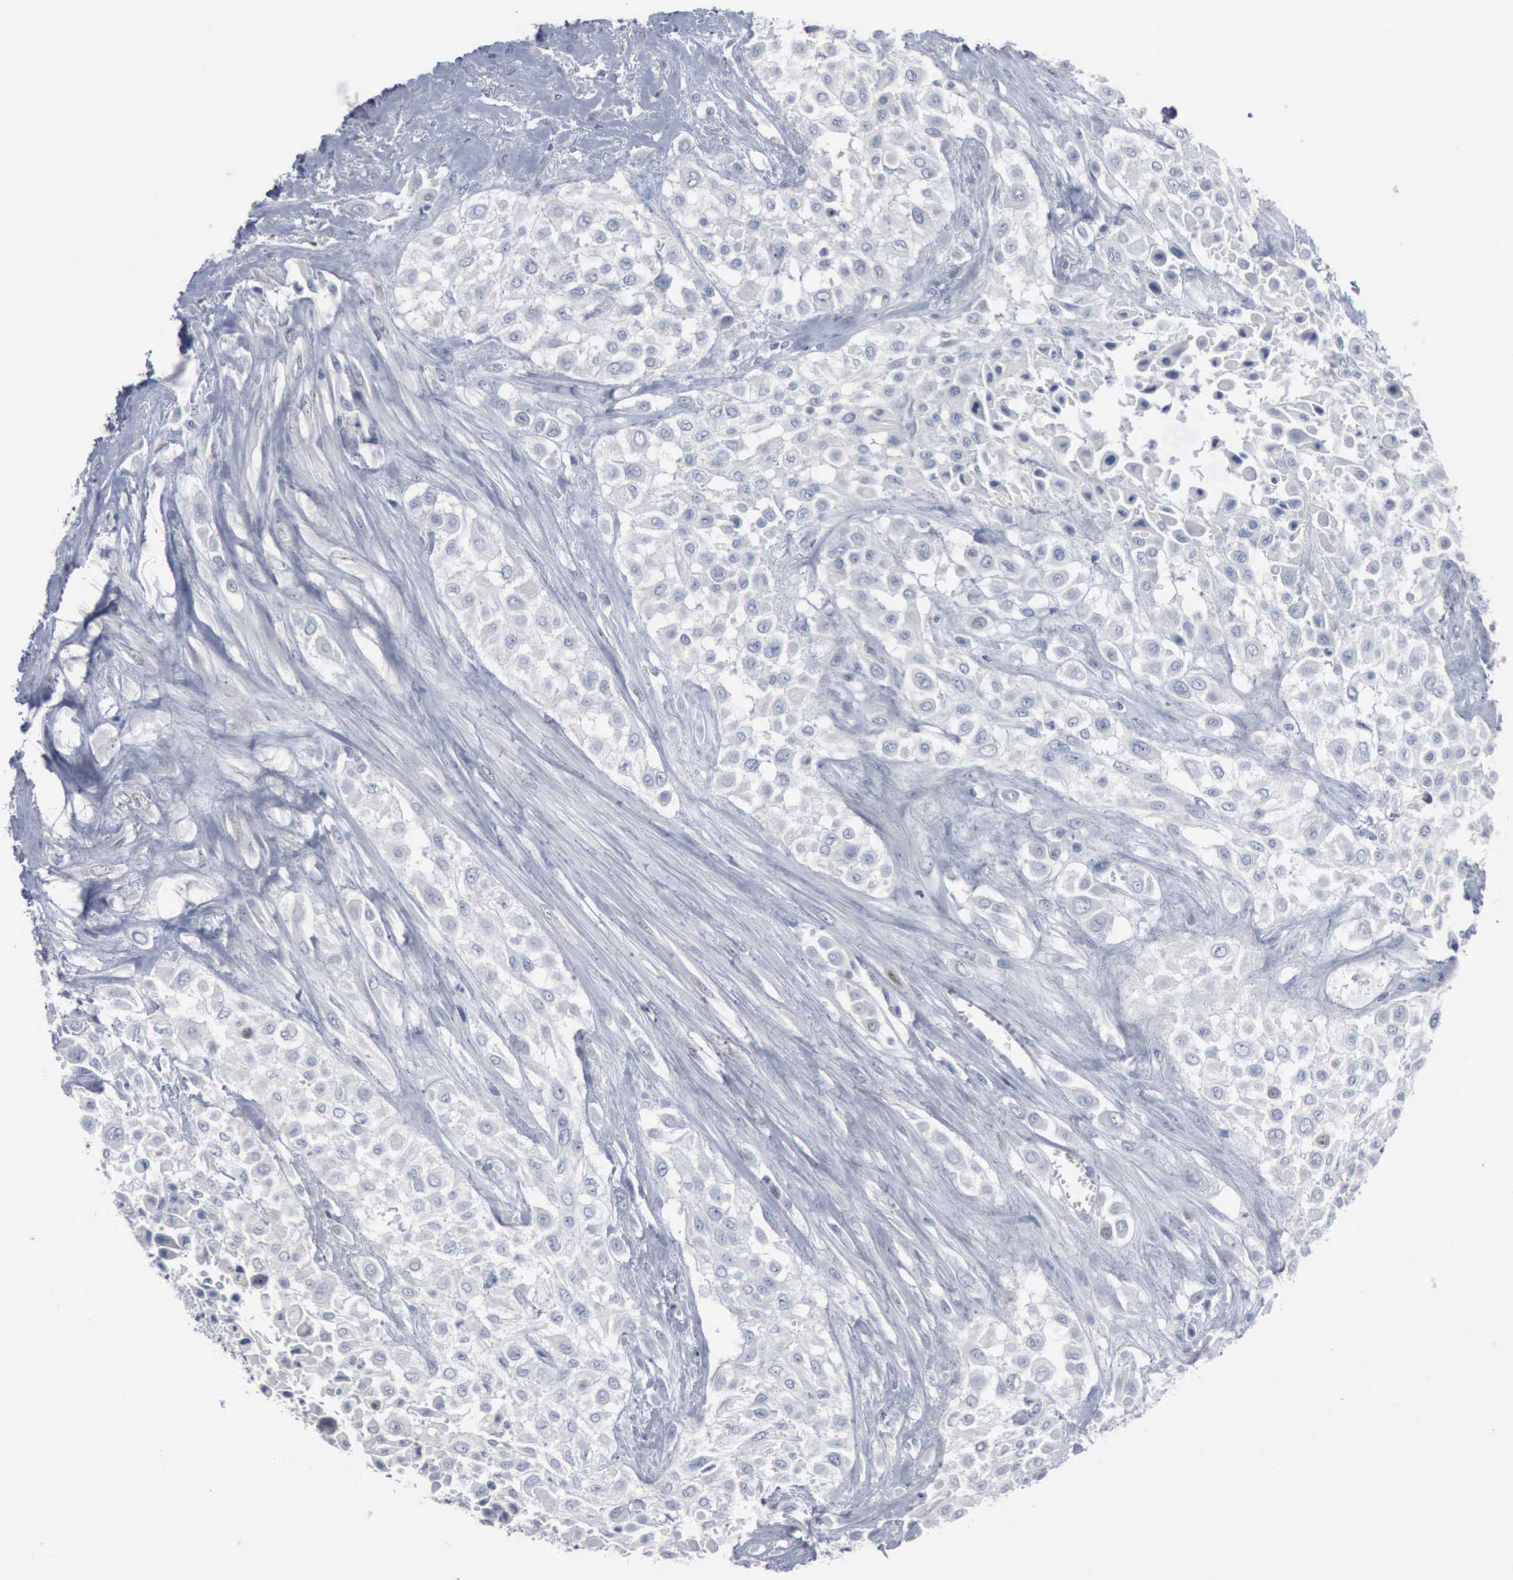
{"staining": {"intensity": "negative", "quantity": "none", "location": "none"}, "tissue": "urothelial cancer", "cell_type": "Tumor cells", "image_type": "cancer", "snomed": [{"axis": "morphology", "description": "Urothelial carcinoma, High grade"}, {"axis": "topography", "description": "Urinary bladder"}], "caption": "Tumor cells show no significant staining in urothelial cancer. (Brightfield microscopy of DAB IHC at high magnification).", "gene": "FGF2", "patient": {"sex": "male", "age": 57}}